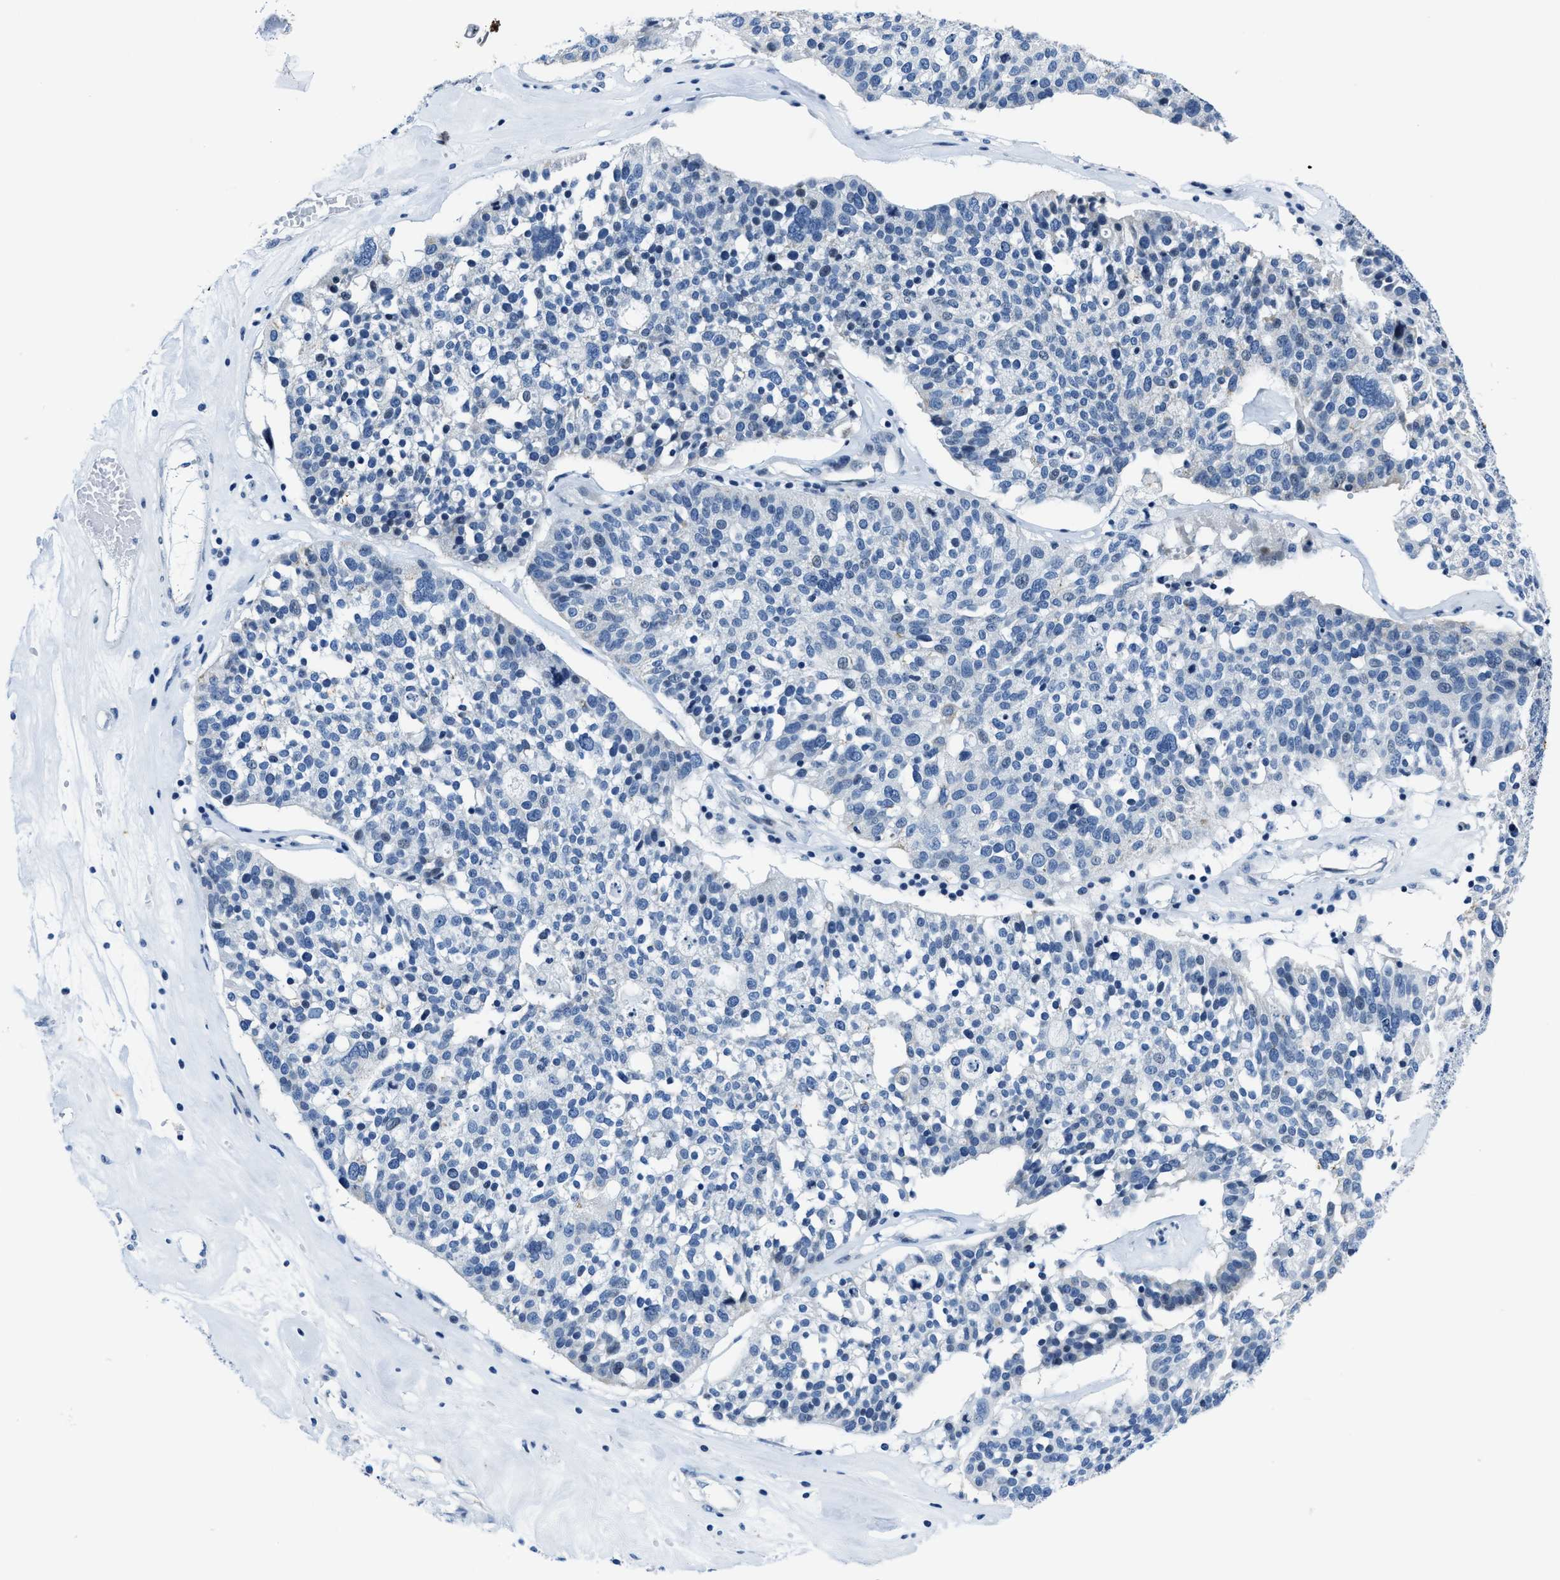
{"staining": {"intensity": "negative", "quantity": "none", "location": "none"}, "tissue": "ovarian cancer", "cell_type": "Tumor cells", "image_type": "cancer", "snomed": [{"axis": "morphology", "description": "Cystadenocarcinoma, serous, NOS"}, {"axis": "topography", "description": "Ovary"}], "caption": "IHC micrograph of neoplastic tissue: human serous cystadenocarcinoma (ovarian) stained with DAB (3,3'-diaminobenzidine) exhibits no significant protein staining in tumor cells.", "gene": "ASZ1", "patient": {"sex": "female", "age": 59}}